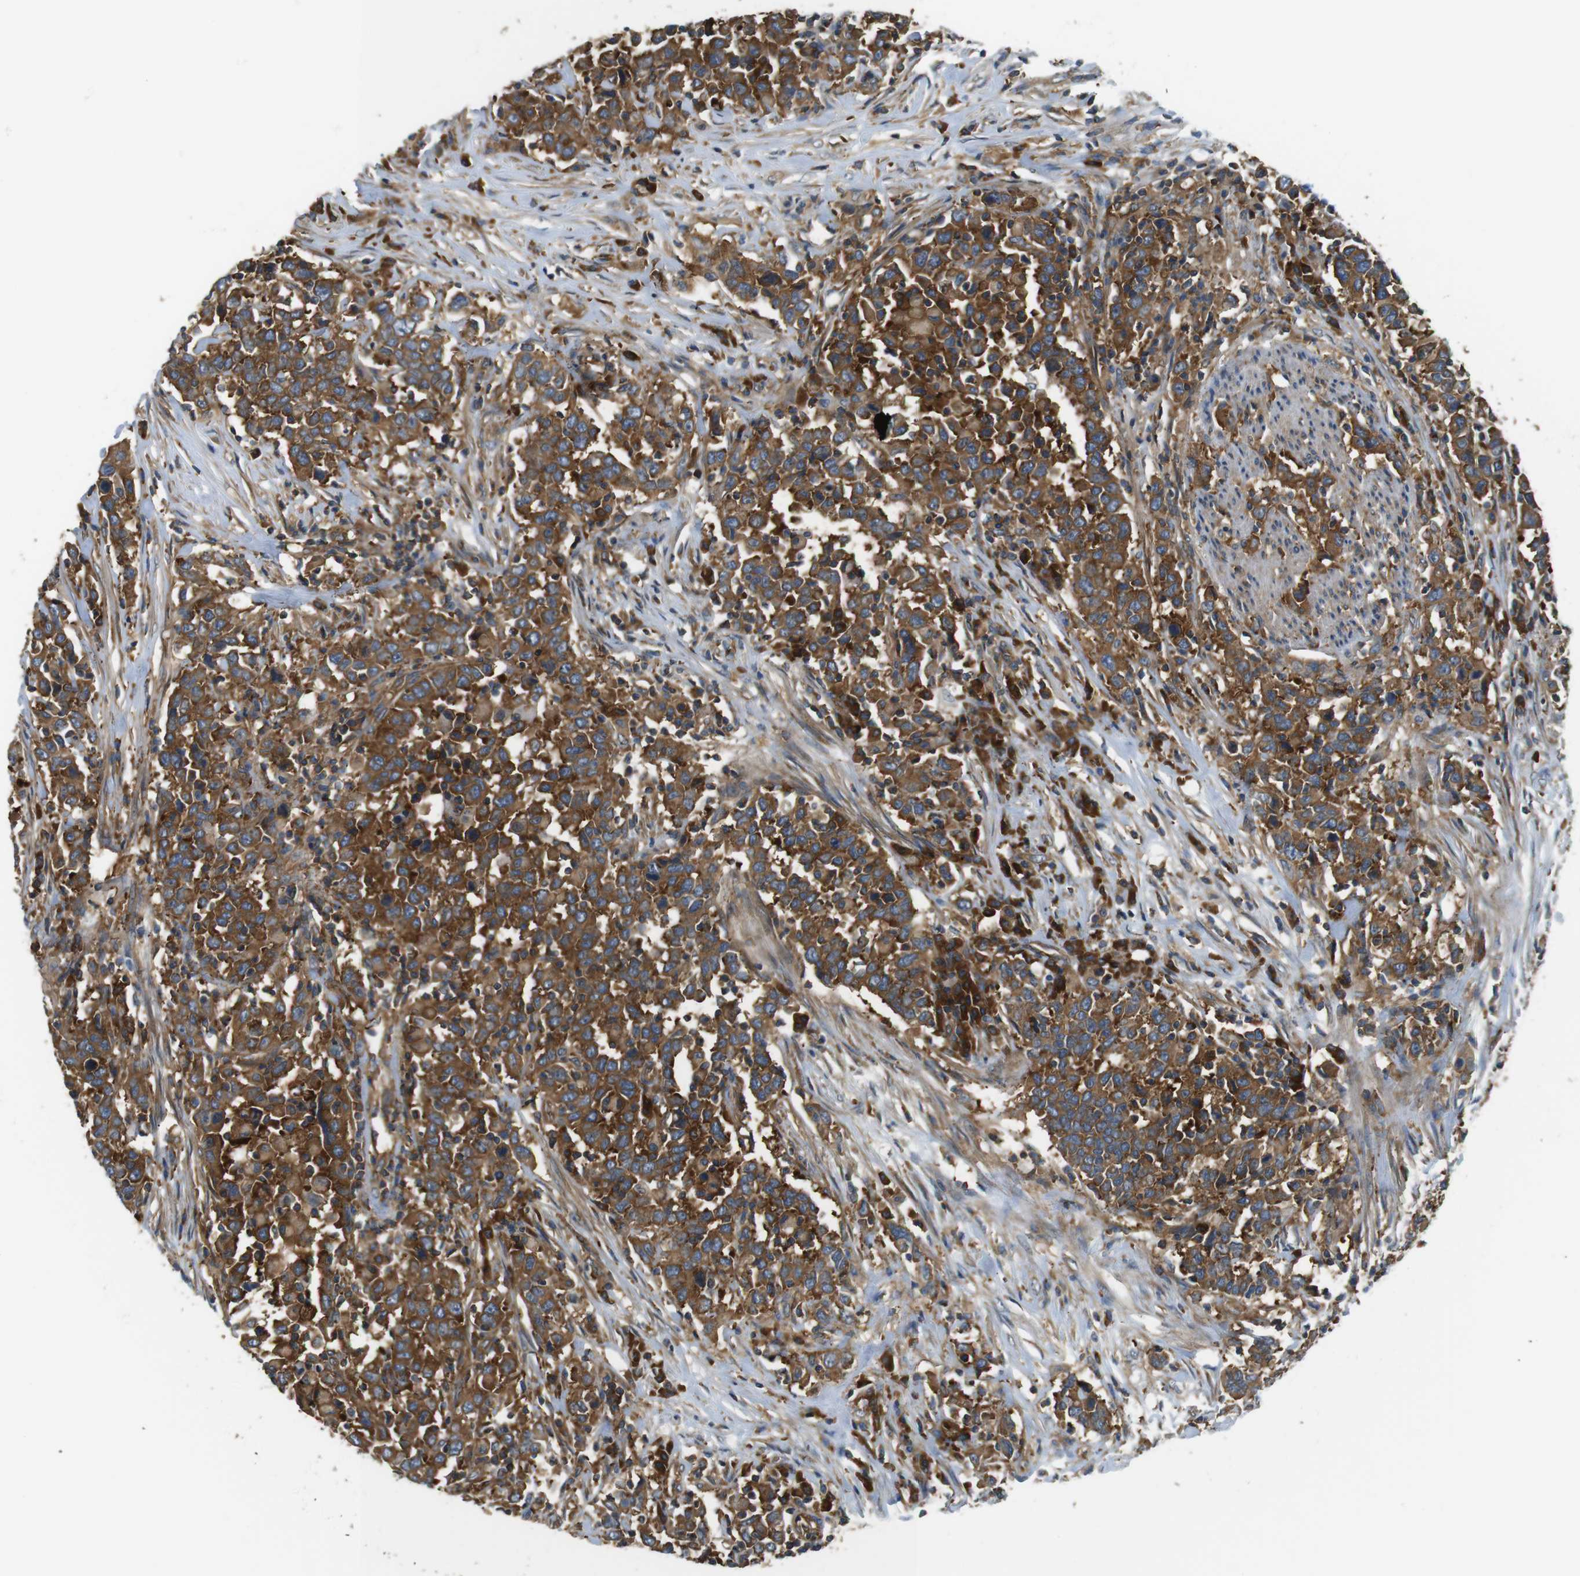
{"staining": {"intensity": "moderate", "quantity": ">75%", "location": "cytoplasmic/membranous"}, "tissue": "urothelial cancer", "cell_type": "Tumor cells", "image_type": "cancer", "snomed": [{"axis": "morphology", "description": "Urothelial carcinoma, High grade"}, {"axis": "topography", "description": "Urinary bladder"}], "caption": "Urothelial cancer stained with IHC reveals moderate cytoplasmic/membranous positivity in approximately >75% of tumor cells.", "gene": "TSC1", "patient": {"sex": "male", "age": 61}}